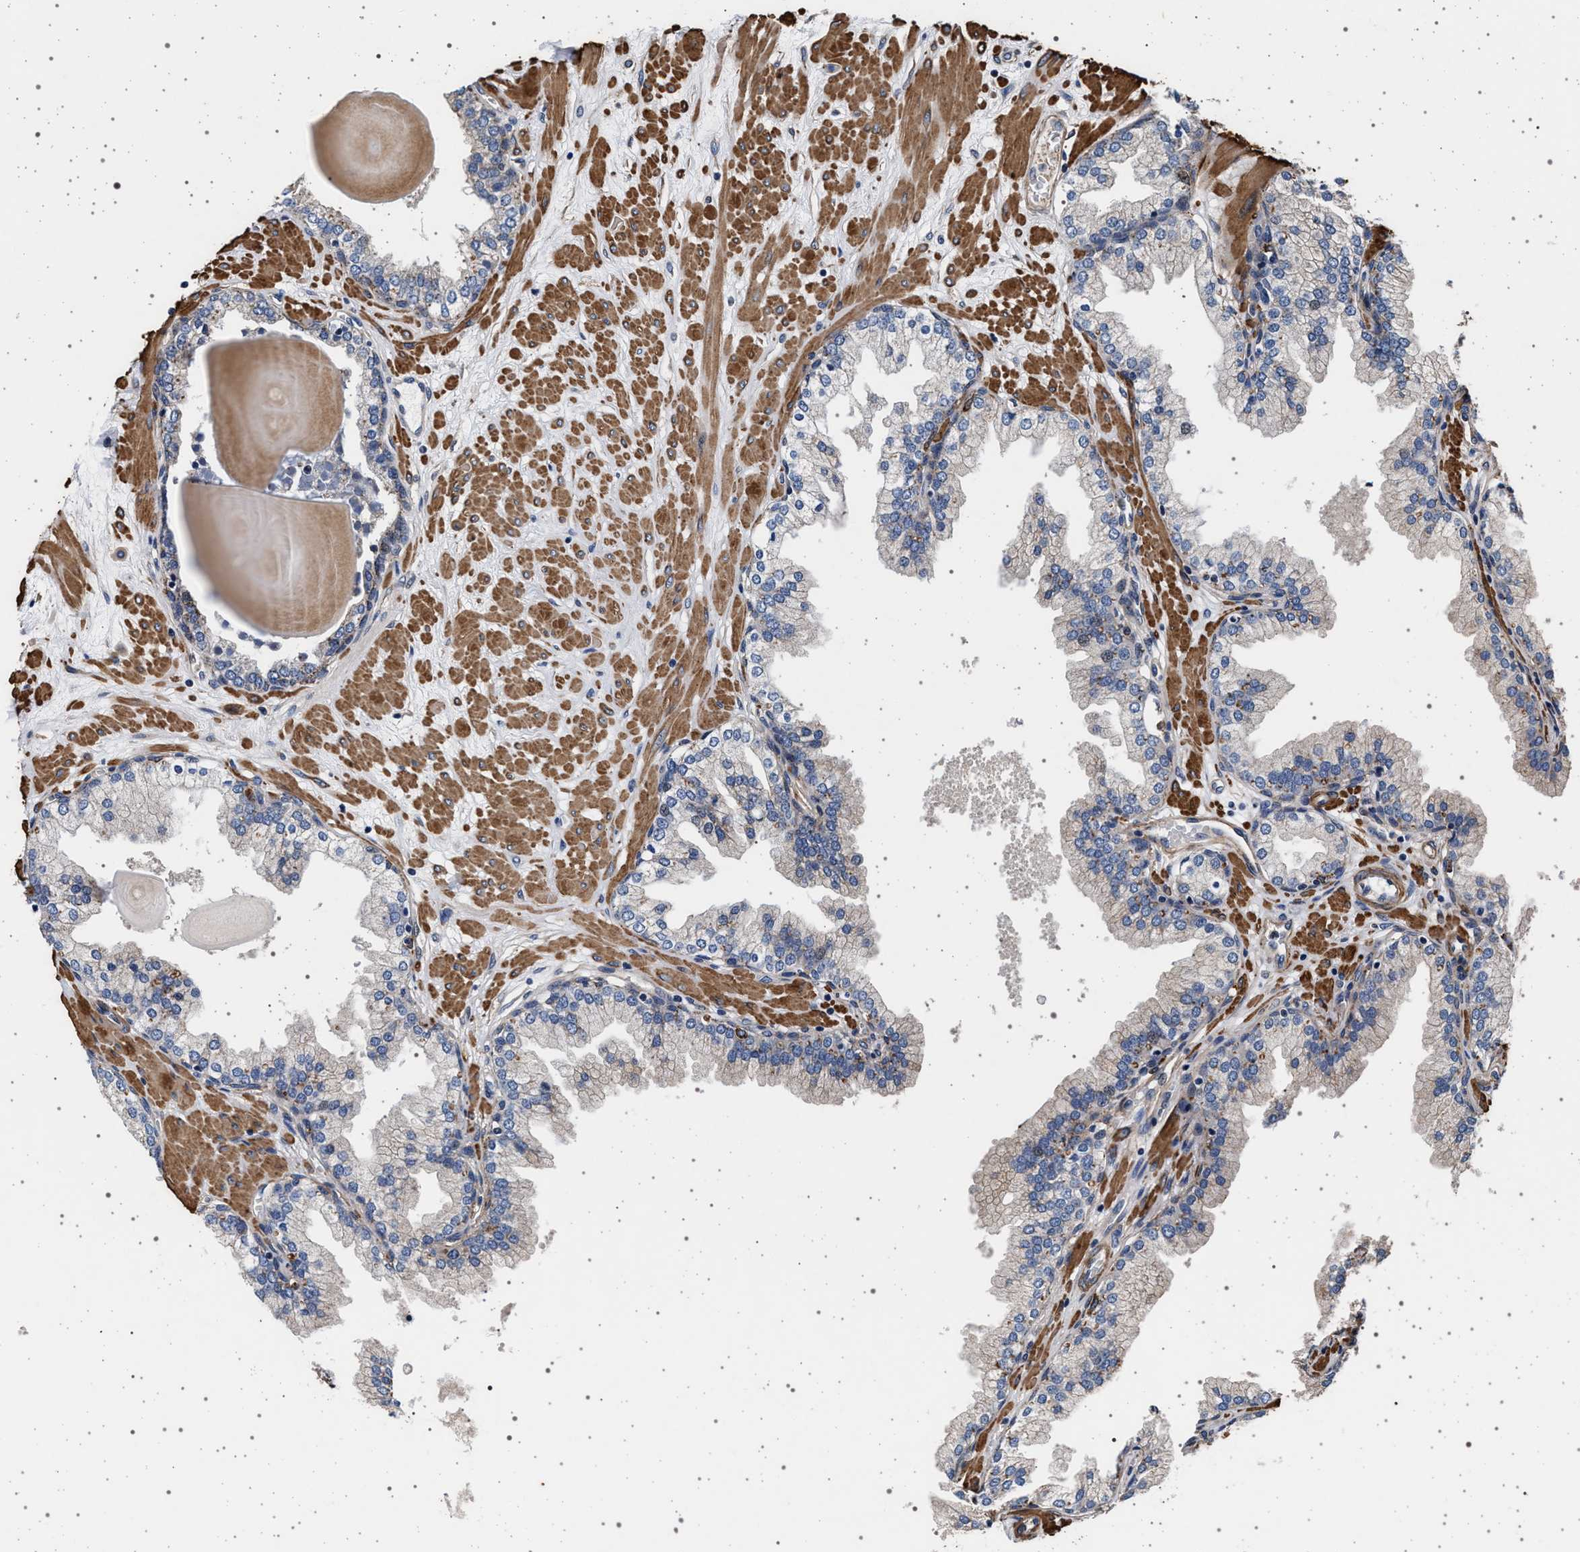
{"staining": {"intensity": "negative", "quantity": "none", "location": "none"}, "tissue": "prostate", "cell_type": "Glandular cells", "image_type": "normal", "snomed": [{"axis": "morphology", "description": "Normal tissue, NOS"}, {"axis": "topography", "description": "Prostate"}], "caption": "Immunohistochemistry (IHC) micrograph of unremarkable prostate: human prostate stained with DAB demonstrates no significant protein expression in glandular cells. (Brightfield microscopy of DAB (3,3'-diaminobenzidine) IHC at high magnification).", "gene": "KCNK6", "patient": {"sex": "male", "age": 51}}